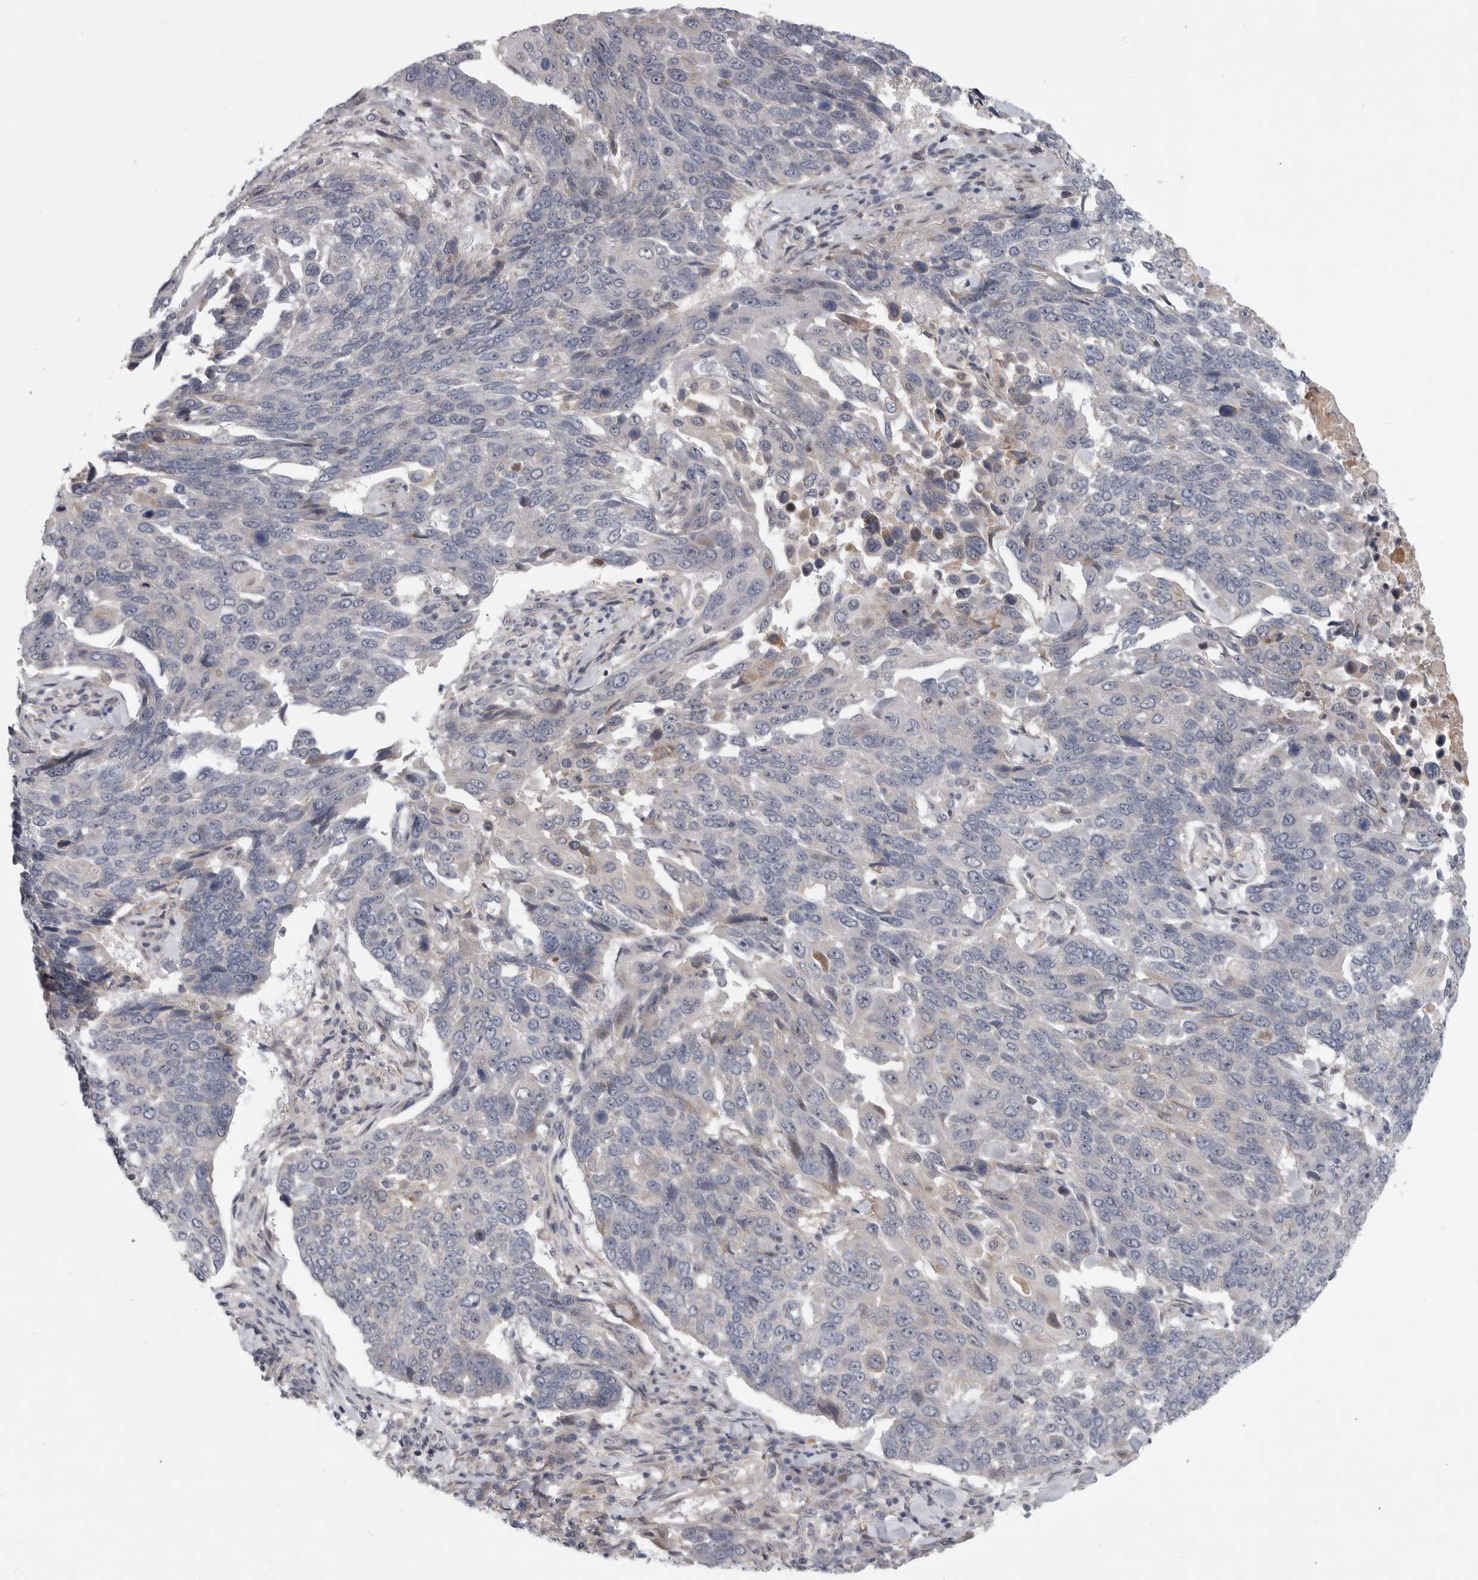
{"staining": {"intensity": "negative", "quantity": "none", "location": "none"}, "tissue": "lung cancer", "cell_type": "Tumor cells", "image_type": "cancer", "snomed": [{"axis": "morphology", "description": "Squamous cell carcinoma, NOS"}, {"axis": "topography", "description": "Lung"}], "caption": "High power microscopy micrograph of an IHC photomicrograph of lung squamous cell carcinoma, revealing no significant expression in tumor cells.", "gene": "FBXO43", "patient": {"sex": "male", "age": 66}}